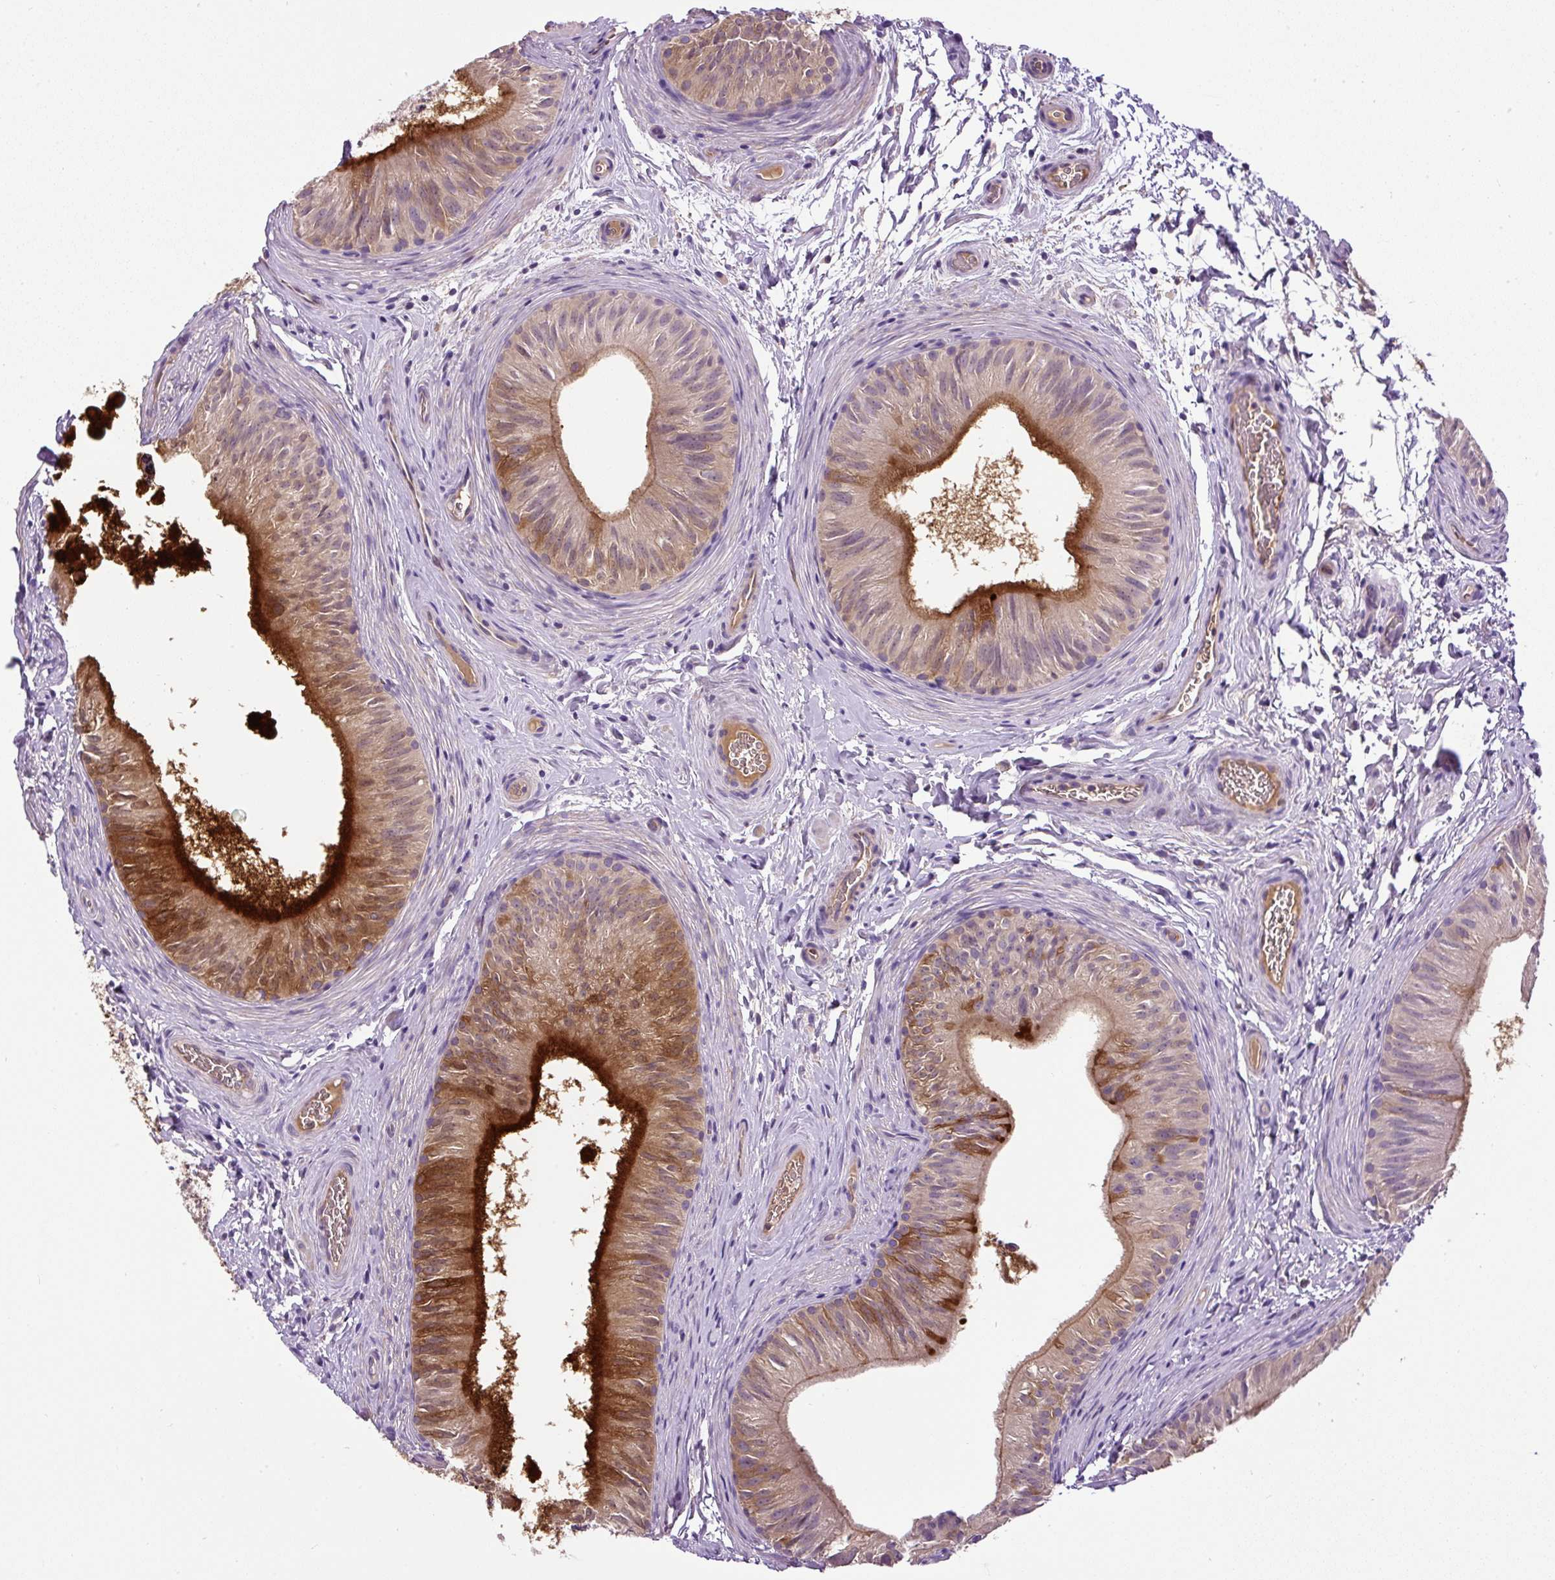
{"staining": {"intensity": "strong", "quantity": "<25%", "location": "cytoplasmic/membranous"}, "tissue": "epididymis", "cell_type": "Glandular cells", "image_type": "normal", "snomed": [{"axis": "morphology", "description": "Normal tissue, NOS"}, {"axis": "topography", "description": "Epididymis"}], "caption": "DAB immunohistochemical staining of unremarkable epididymis shows strong cytoplasmic/membranous protein positivity in approximately <25% of glandular cells. (brown staining indicates protein expression, while blue staining denotes nuclei).", "gene": "CXCL13", "patient": {"sex": "male", "age": 24}}